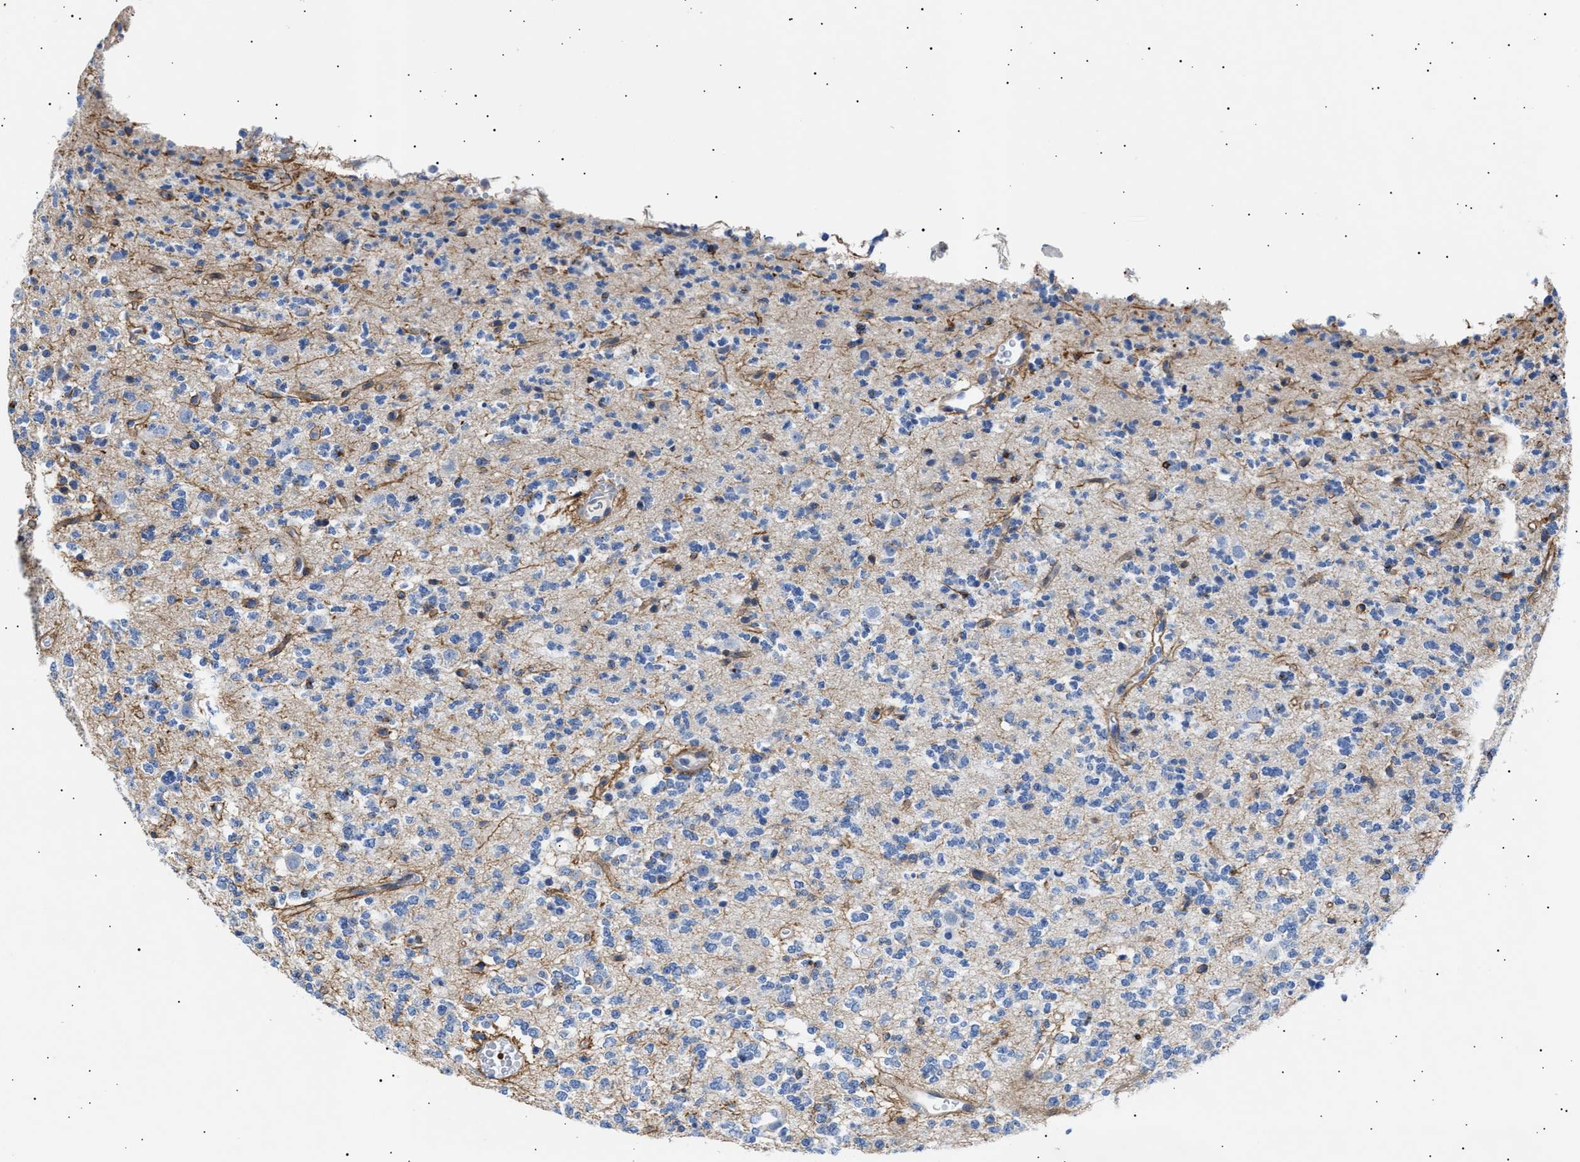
{"staining": {"intensity": "negative", "quantity": "none", "location": "none"}, "tissue": "glioma", "cell_type": "Tumor cells", "image_type": "cancer", "snomed": [{"axis": "morphology", "description": "Glioma, malignant, Low grade"}, {"axis": "topography", "description": "Brain"}], "caption": "Malignant low-grade glioma stained for a protein using immunohistochemistry displays no positivity tumor cells.", "gene": "HEMGN", "patient": {"sex": "male", "age": 38}}